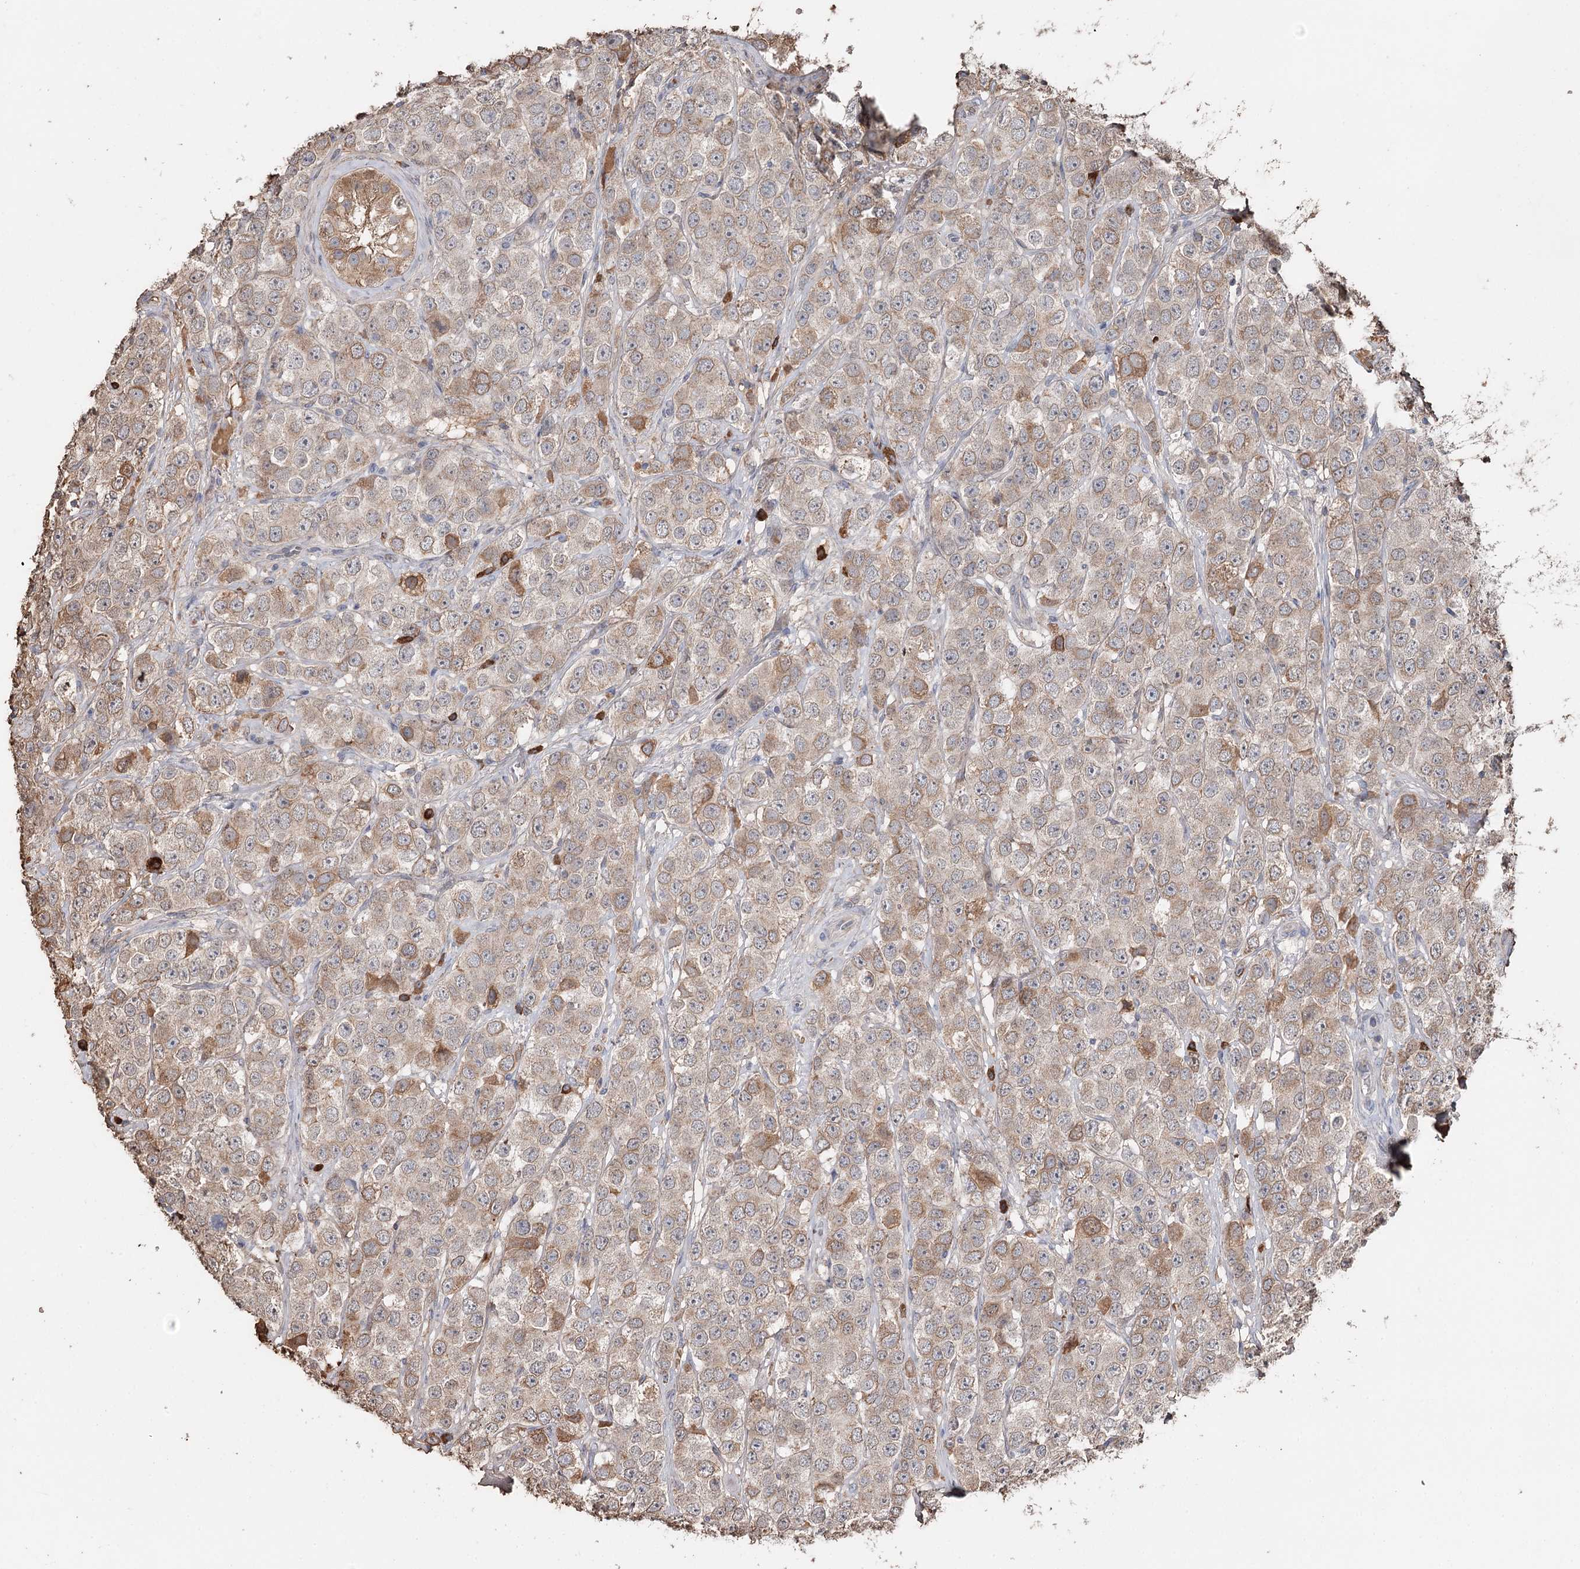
{"staining": {"intensity": "moderate", "quantity": ">75%", "location": "cytoplasmic/membranous"}, "tissue": "testis cancer", "cell_type": "Tumor cells", "image_type": "cancer", "snomed": [{"axis": "morphology", "description": "Seminoma, NOS"}, {"axis": "topography", "description": "Testis"}], "caption": "There is medium levels of moderate cytoplasmic/membranous positivity in tumor cells of testis cancer, as demonstrated by immunohistochemical staining (brown color).", "gene": "SYVN1", "patient": {"sex": "male", "age": 28}}